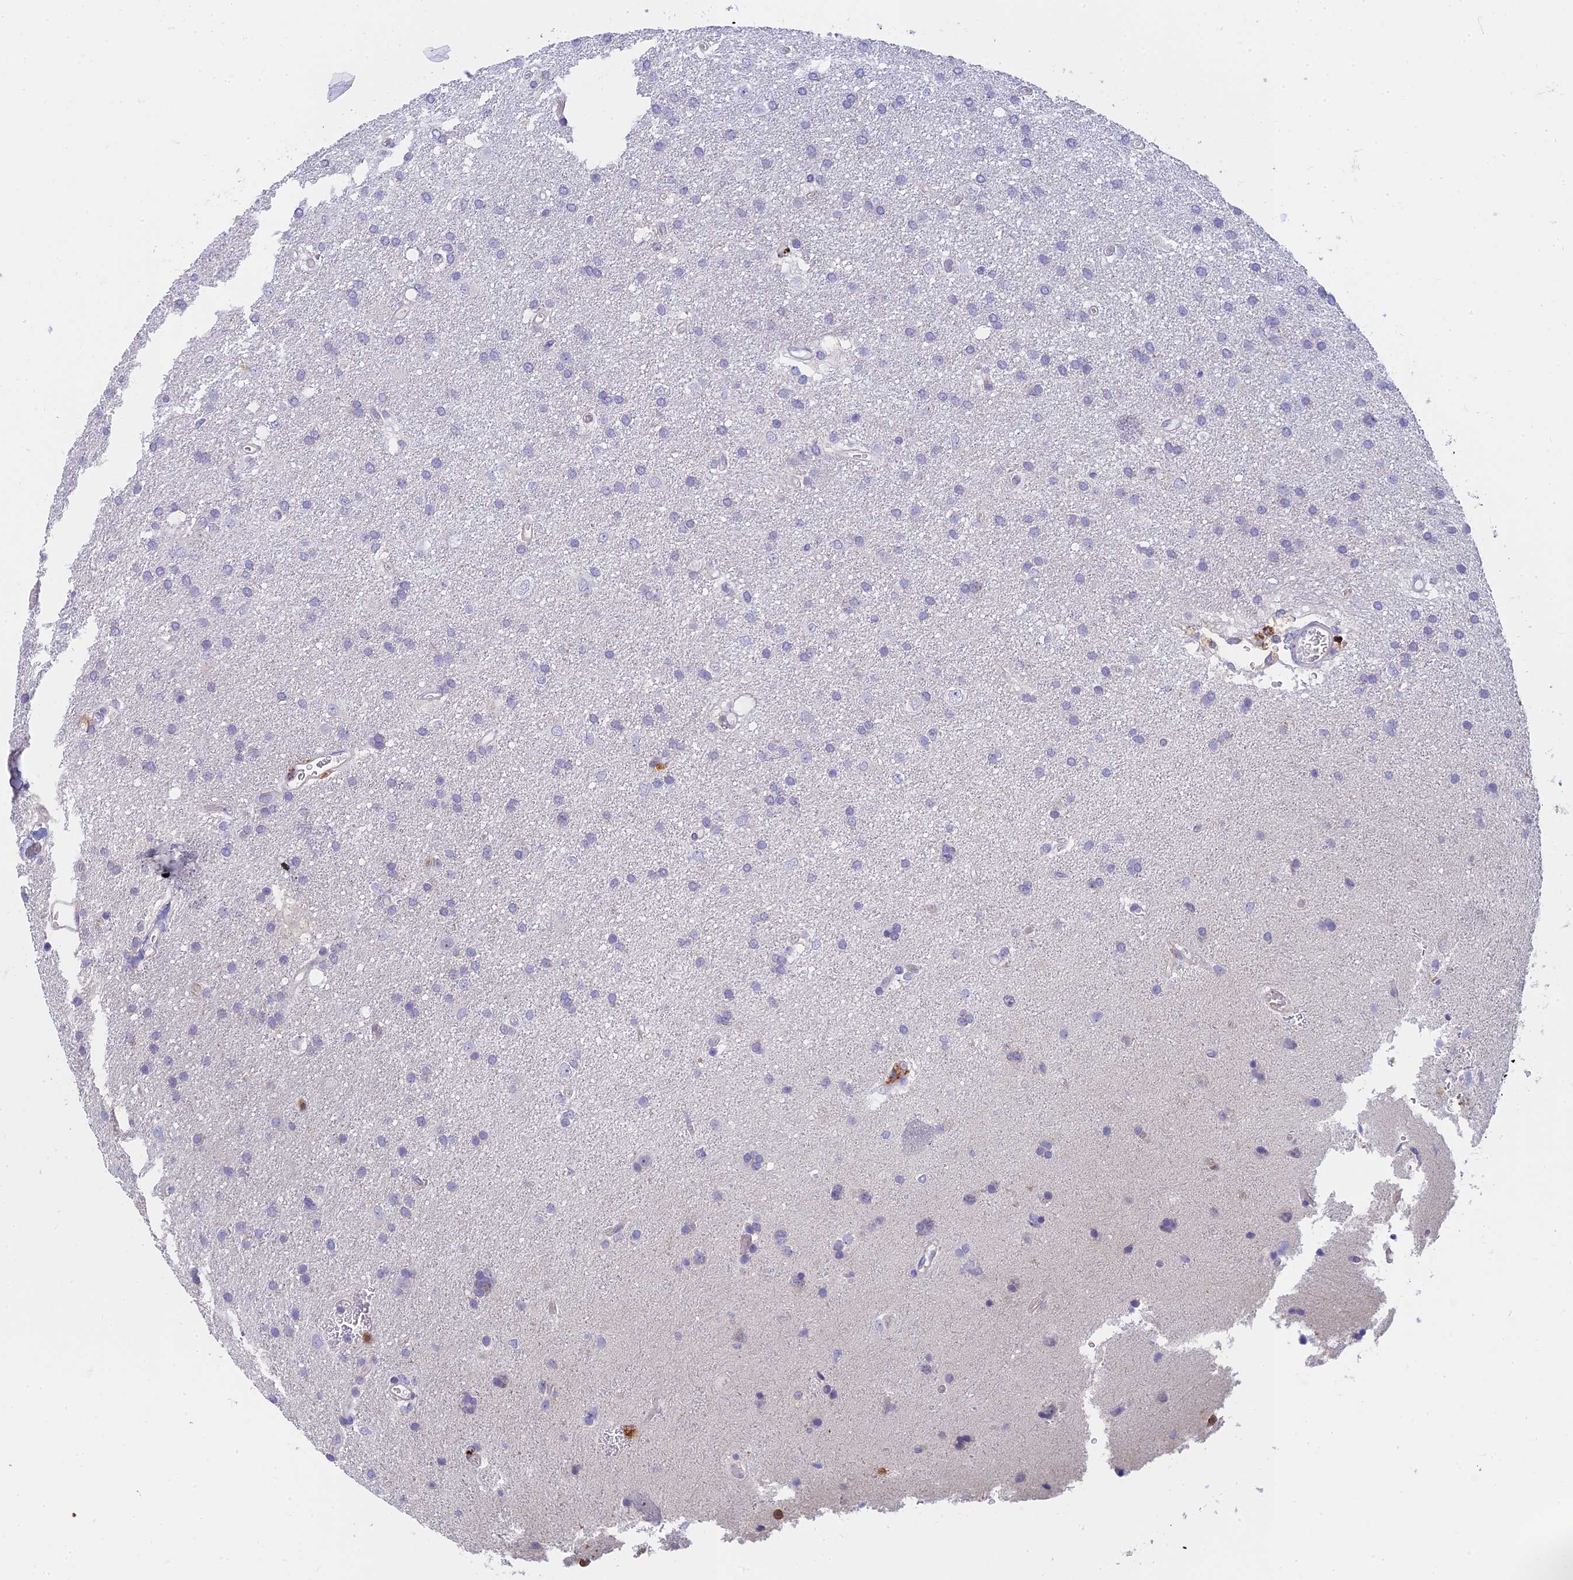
{"staining": {"intensity": "negative", "quantity": "none", "location": "none"}, "tissue": "glioma", "cell_type": "Tumor cells", "image_type": "cancer", "snomed": [{"axis": "morphology", "description": "Glioma, malignant, Low grade"}, {"axis": "topography", "description": "Brain"}], "caption": "DAB immunohistochemical staining of human glioma demonstrates no significant expression in tumor cells.", "gene": "STRN4", "patient": {"sex": "male", "age": 66}}